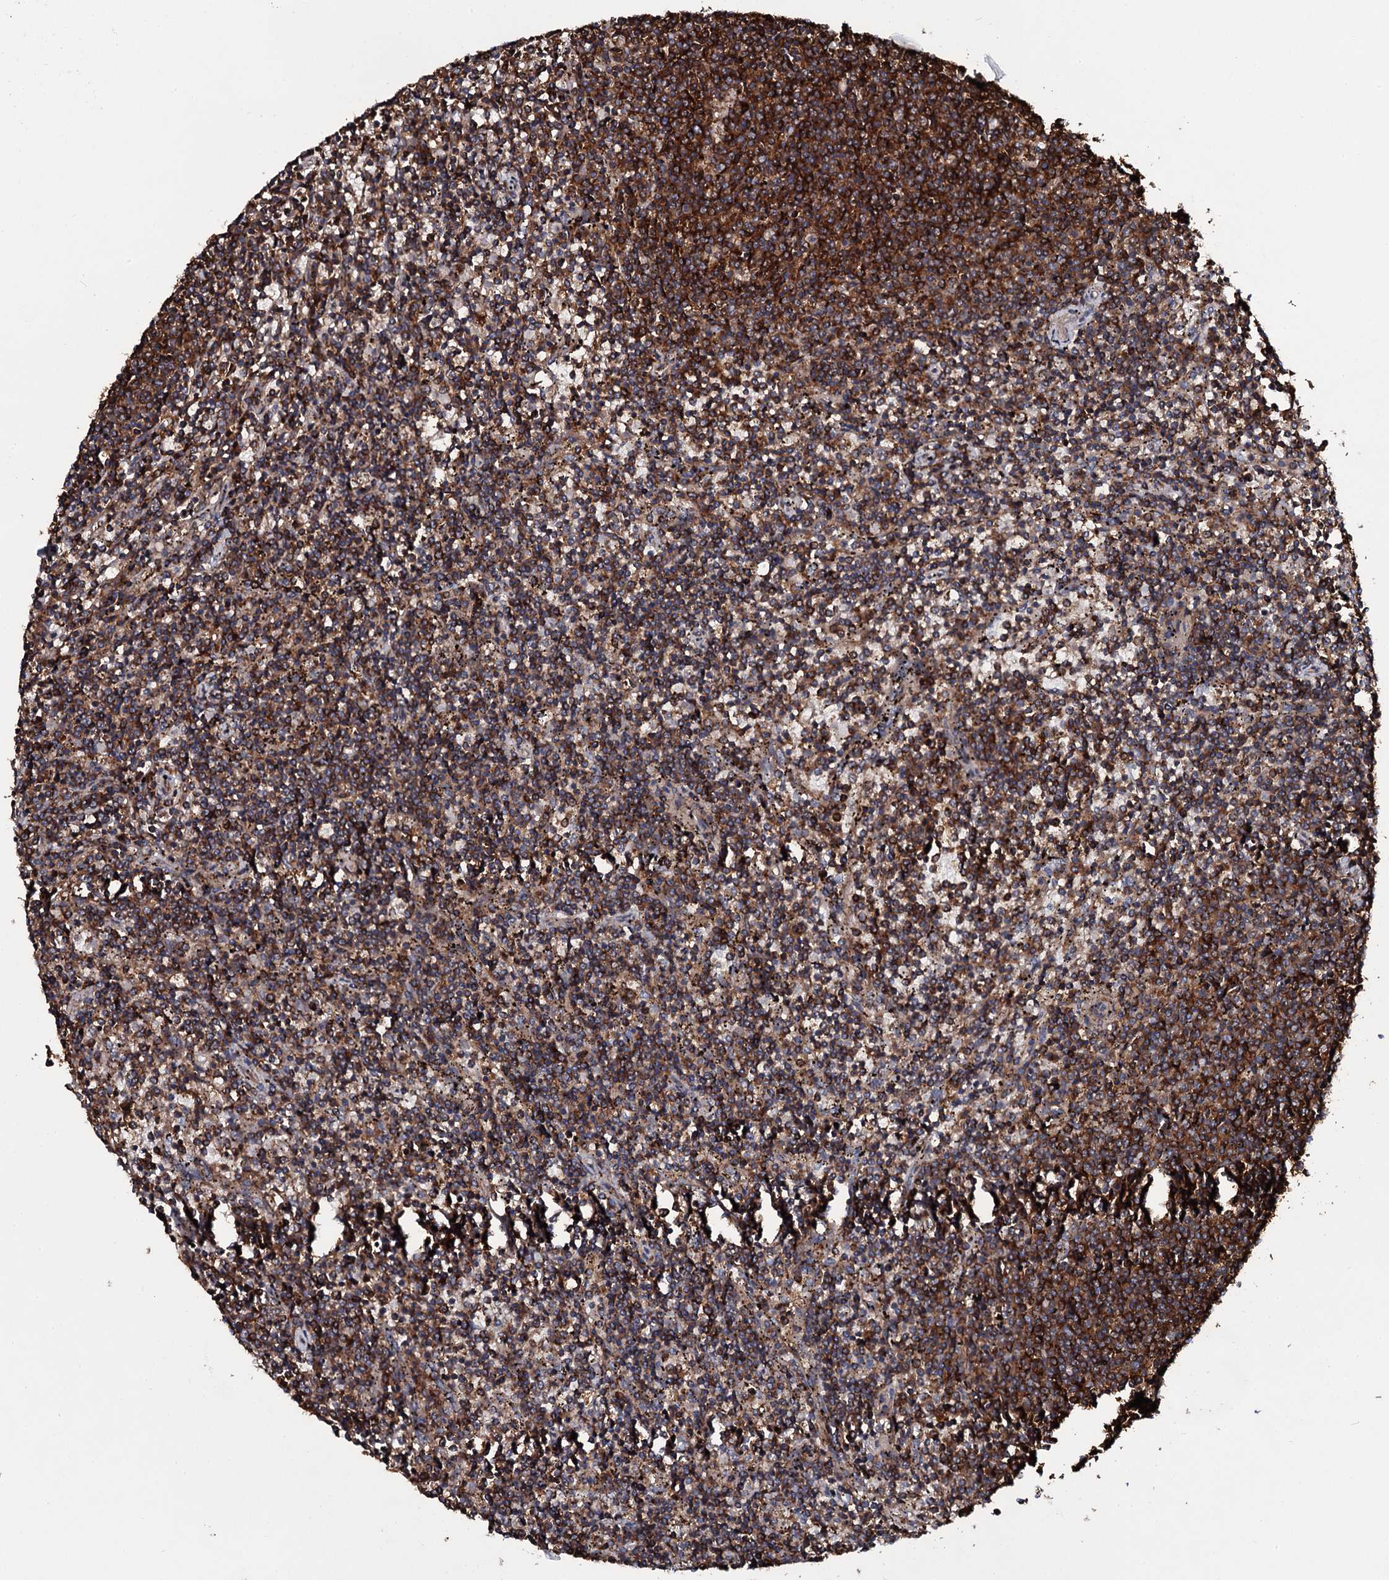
{"staining": {"intensity": "strong", "quantity": "25%-75%", "location": "cytoplasmic/membranous"}, "tissue": "lymphoma", "cell_type": "Tumor cells", "image_type": "cancer", "snomed": [{"axis": "morphology", "description": "Malignant lymphoma, non-Hodgkin's type, Low grade"}, {"axis": "topography", "description": "Spleen"}], "caption": "Human lymphoma stained with a brown dye reveals strong cytoplasmic/membranous positive expression in about 25%-75% of tumor cells.", "gene": "VWA8", "patient": {"sex": "female", "age": 50}}